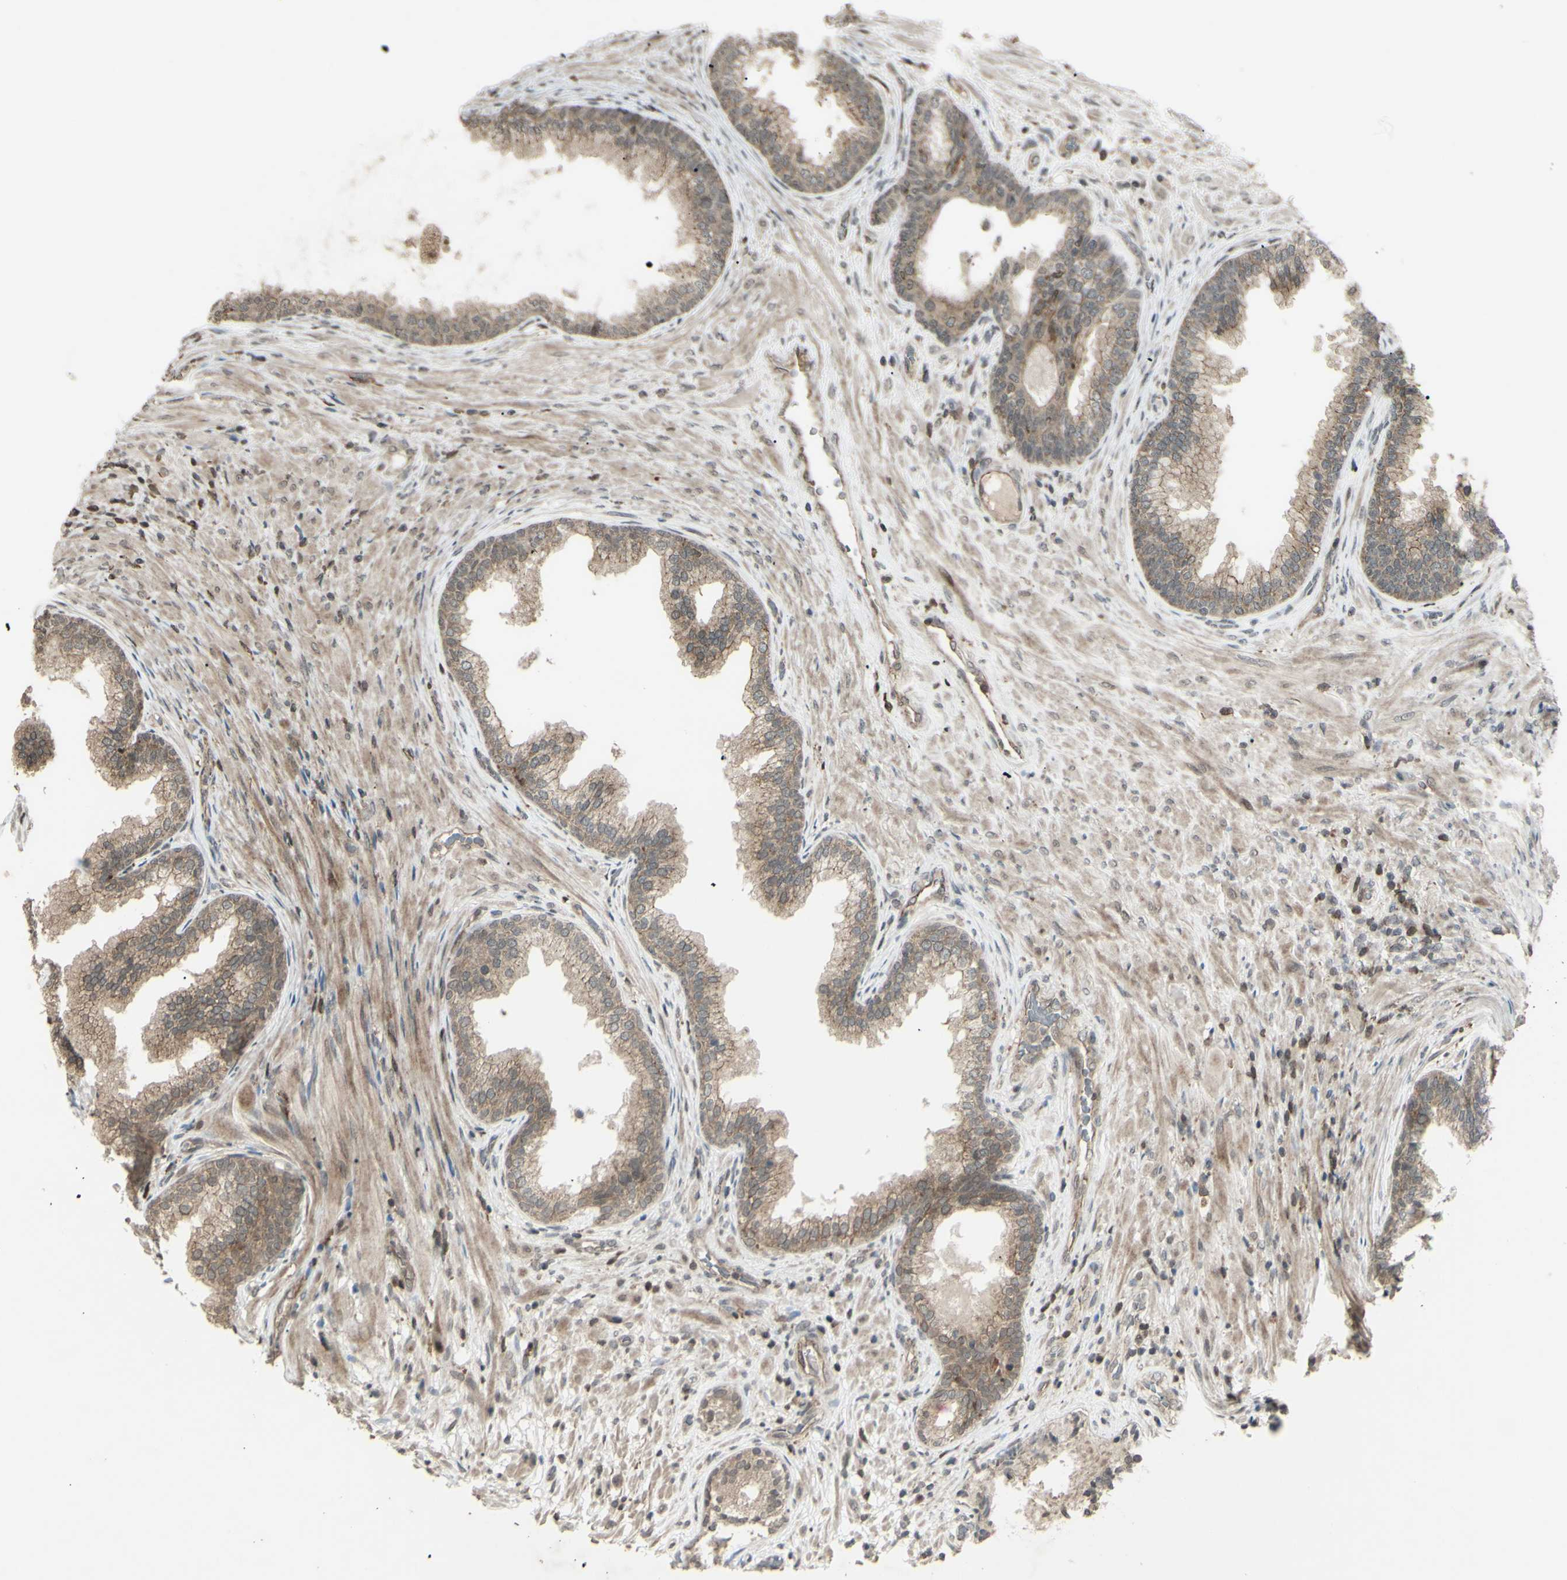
{"staining": {"intensity": "weak", "quantity": ">75%", "location": "cytoplasmic/membranous"}, "tissue": "prostate", "cell_type": "Glandular cells", "image_type": "normal", "snomed": [{"axis": "morphology", "description": "Normal tissue, NOS"}, {"axis": "topography", "description": "Prostate"}], "caption": "Brown immunohistochemical staining in unremarkable prostate demonstrates weak cytoplasmic/membranous expression in approximately >75% of glandular cells.", "gene": "BLNK", "patient": {"sex": "male", "age": 76}}